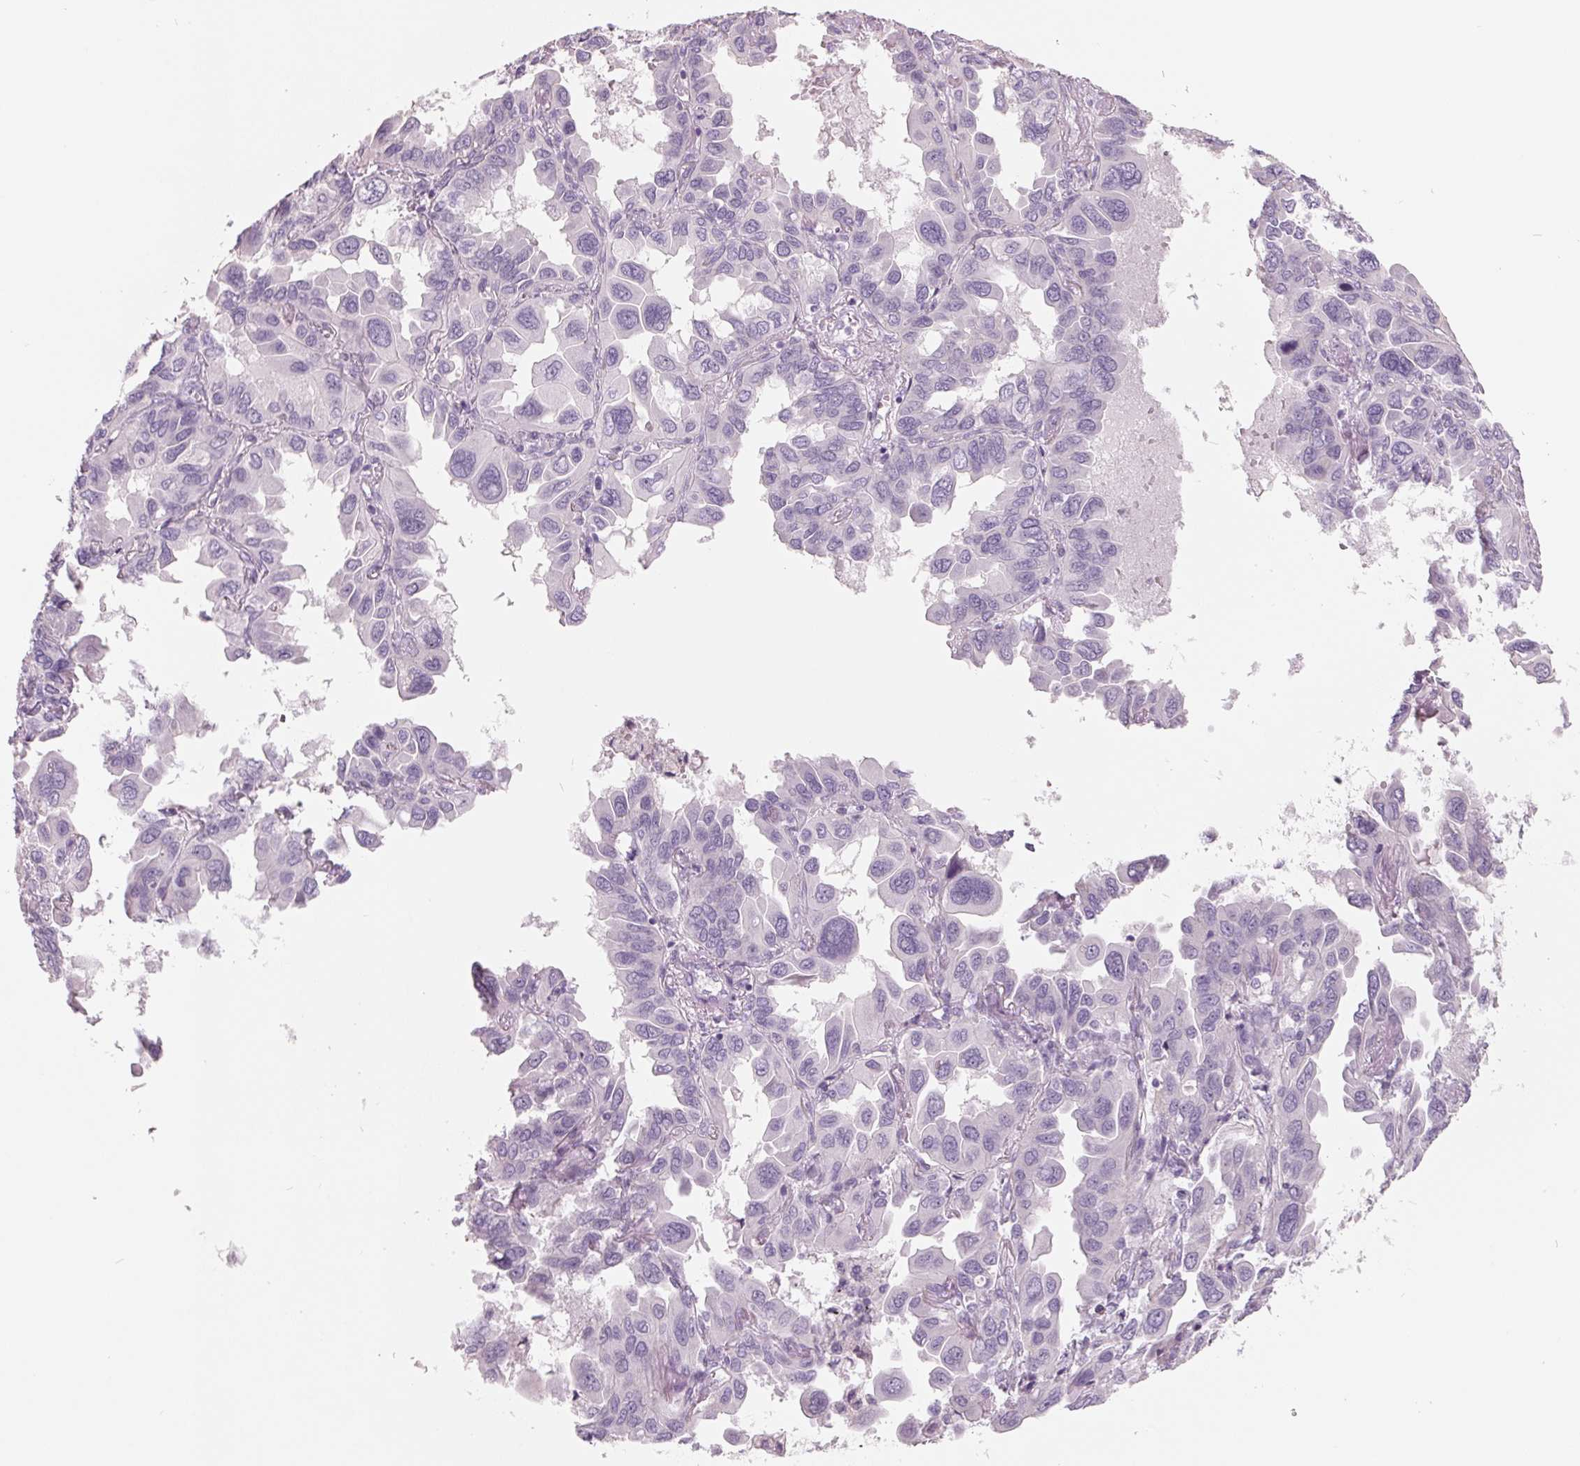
{"staining": {"intensity": "negative", "quantity": "none", "location": "none"}, "tissue": "lung cancer", "cell_type": "Tumor cells", "image_type": "cancer", "snomed": [{"axis": "morphology", "description": "Adenocarcinoma, NOS"}, {"axis": "topography", "description": "Lung"}], "caption": "Immunohistochemistry photomicrograph of neoplastic tissue: lung cancer (adenocarcinoma) stained with DAB exhibits no significant protein expression in tumor cells.", "gene": "FTCD", "patient": {"sex": "male", "age": 64}}